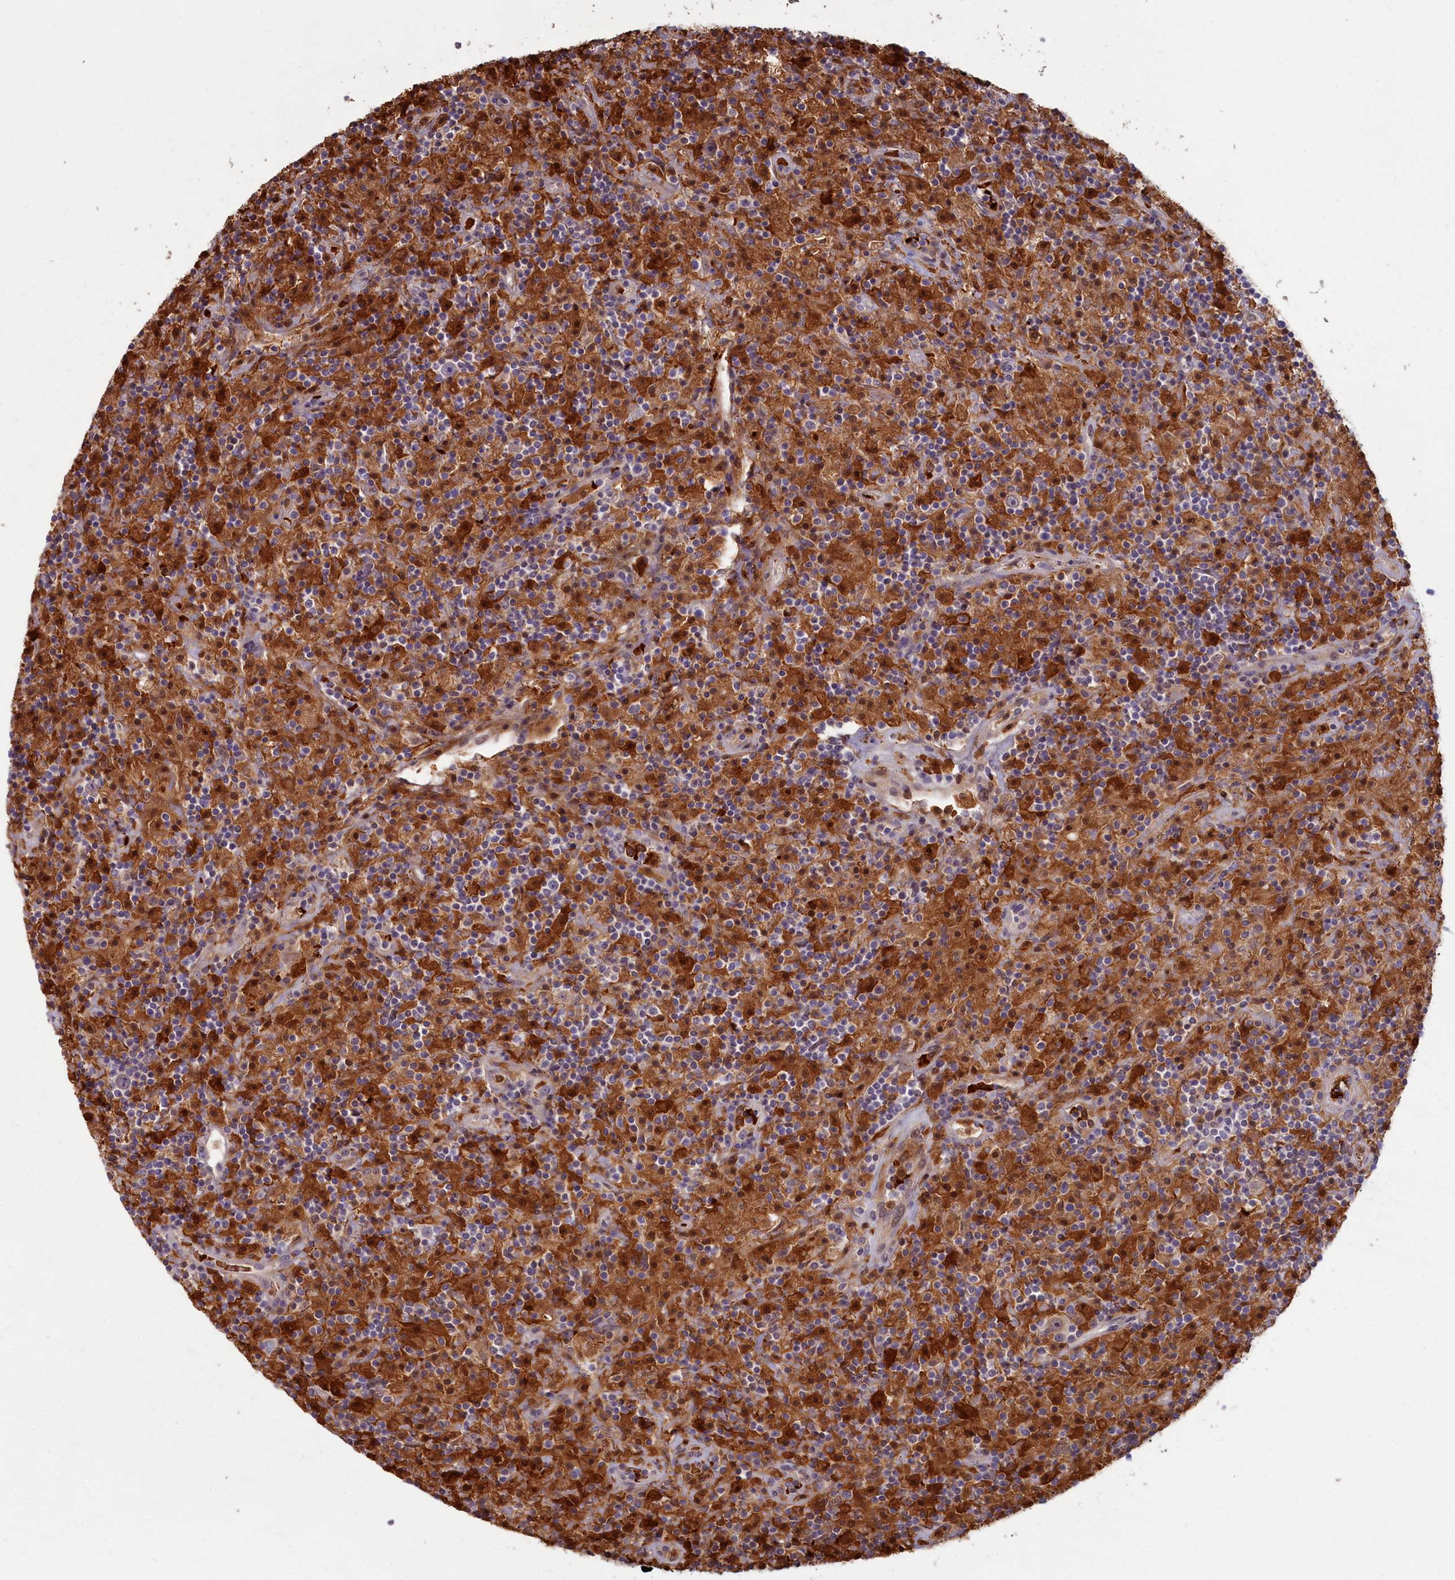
{"staining": {"intensity": "negative", "quantity": "none", "location": "none"}, "tissue": "lymphoma", "cell_type": "Tumor cells", "image_type": "cancer", "snomed": [{"axis": "morphology", "description": "Hodgkin's disease, NOS"}, {"axis": "topography", "description": "Lymph node"}], "caption": "A high-resolution histopathology image shows immunohistochemistry staining of lymphoma, which shows no significant positivity in tumor cells.", "gene": "BLVRB", "patient": {"sex": "male", "age": 70}}